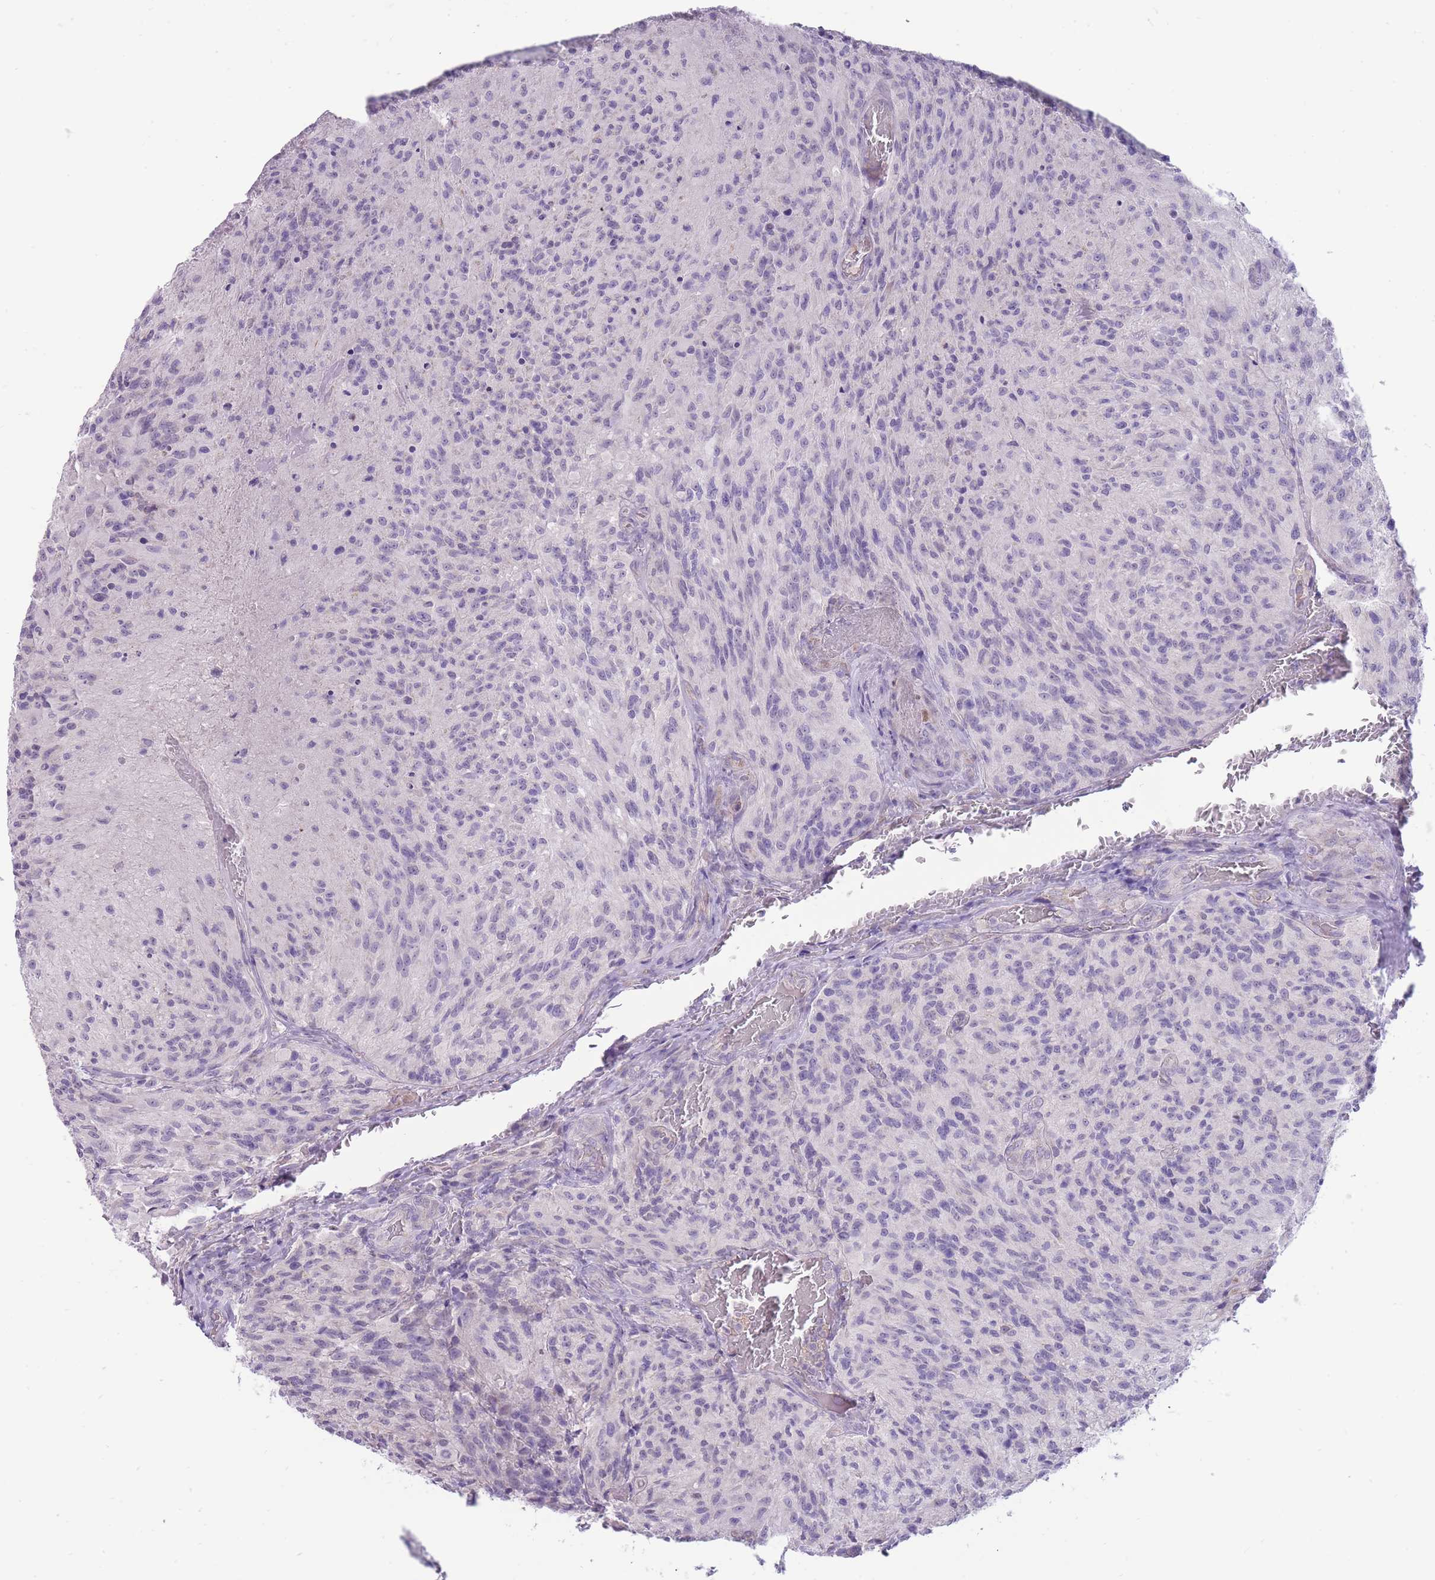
{"staining": {"intensity": "negative", "quantity": "none", "location": "none"}, "tissue": "glioma", "cell_type": "Tumor cells", "image_type": "cancer", "snomed": [{"axis": "morphology", "description": "Normal tissue, NOS"}, {"axis": "morphology", "description": "Glioma, malignant, High grade"}, {"axis": "topography", "description": "Cerebral cortex"}], "caption": "An immunohistochemistry image of malignant glioma (high-grade) is shown. There is no staining in tumor cells of malignant glioma (high-grade).", "gene": "ERICH4", "patient": {"sex": "male", "age": 56}}